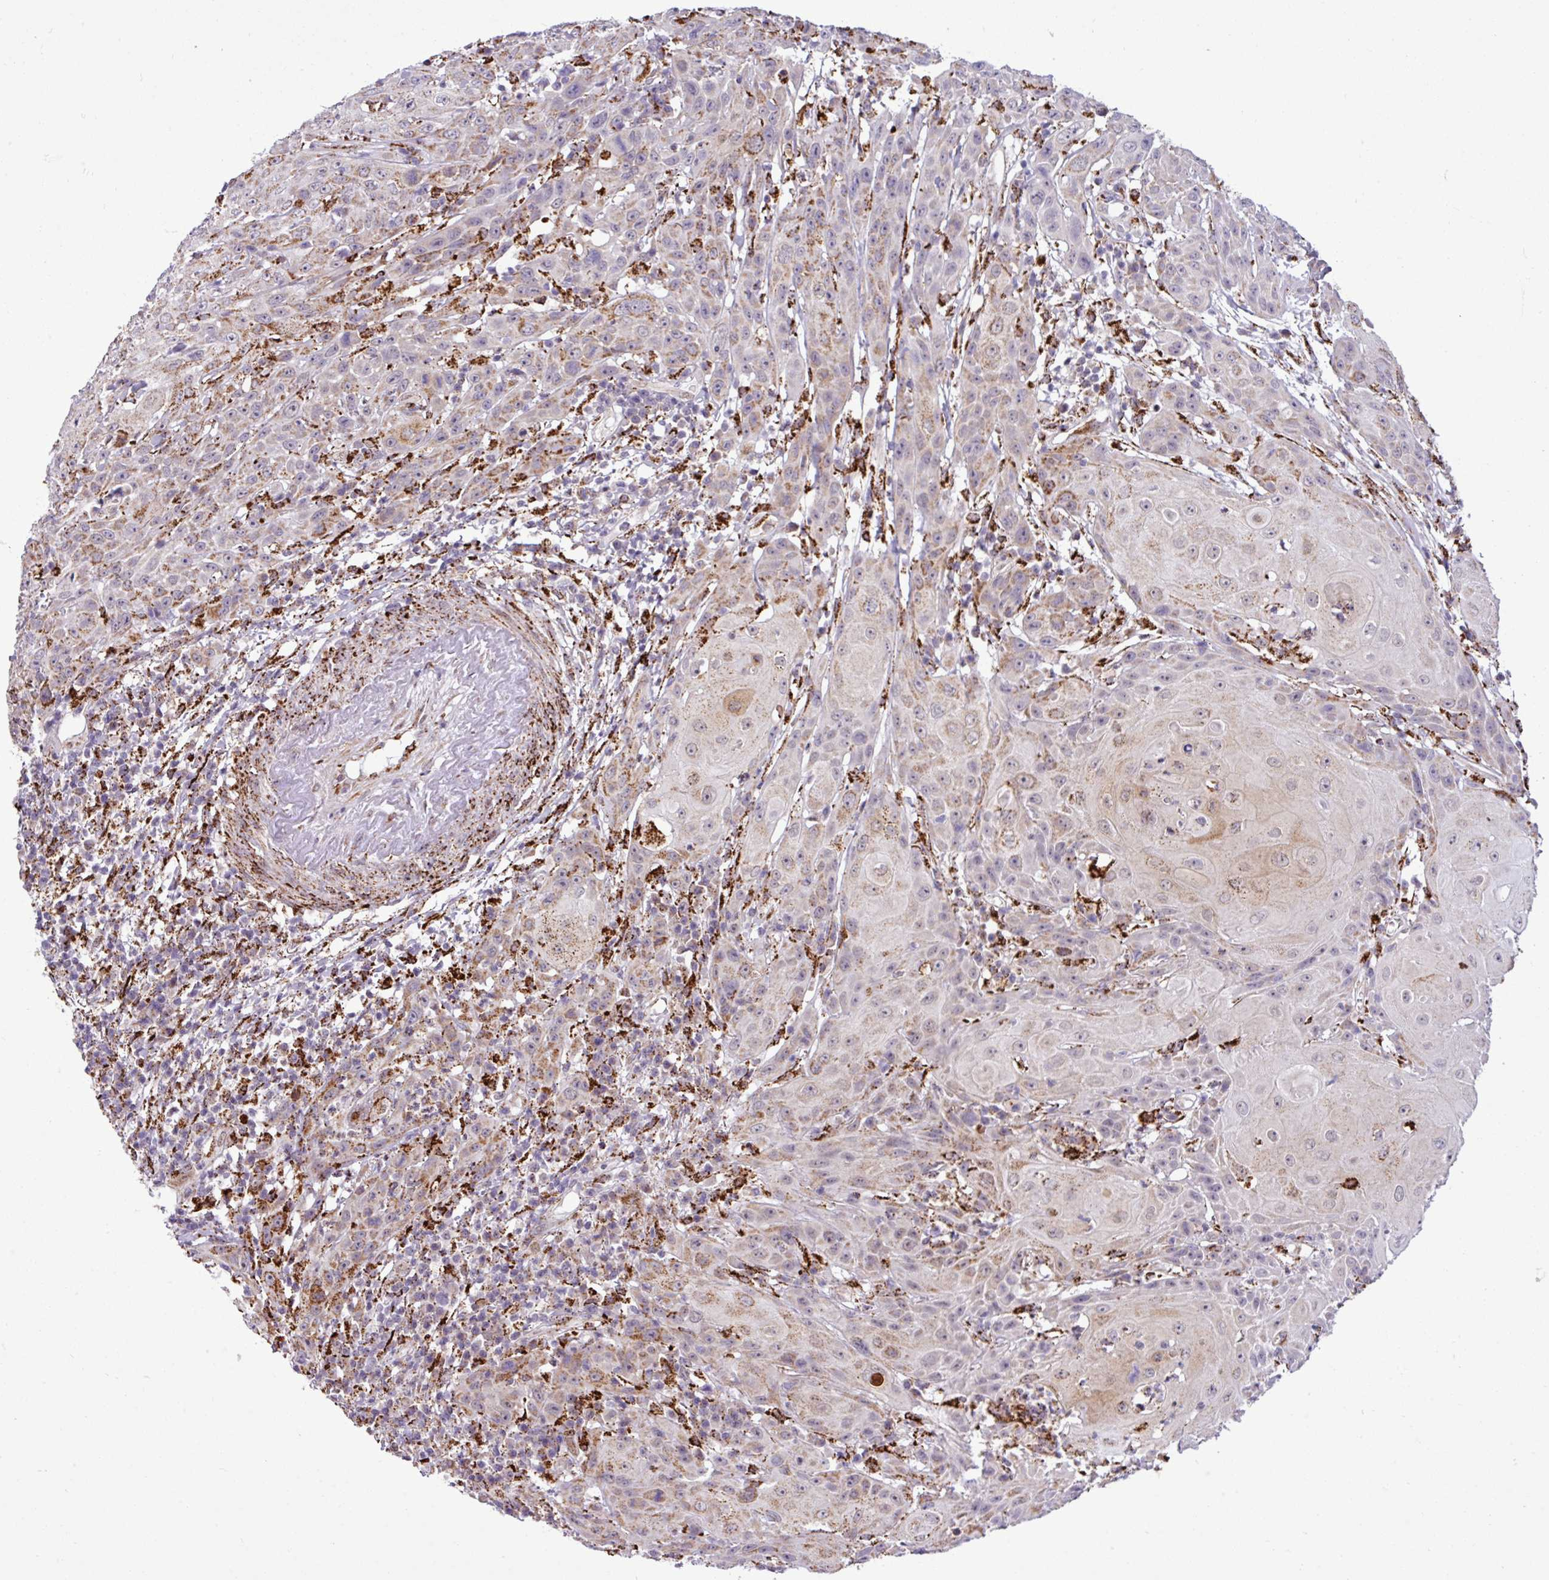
{"staining": {"intensity": "weak", "quantity": "<25%", "location": "cytoplasmic/membranous"}, "tissue": "head and neck cancer", "cell_type": "Tumor cells", "image_type": "cancer", "snomed": [{"axis": "morphology", "description": "Squamous cell carcinoma, NOS"}, {"axis": "topography", "description": "Skin"}, {"axis": "topography", "description": "Head-Neck"}], "caption": "This is a photomicrograph of immunohistochemistry (IHC) staining of squamous cell carcinoma (head and neck), which shows no expression in tumor cells.", "gene": "SGPP1", "patient": {"sex": "male", "age": 80}}